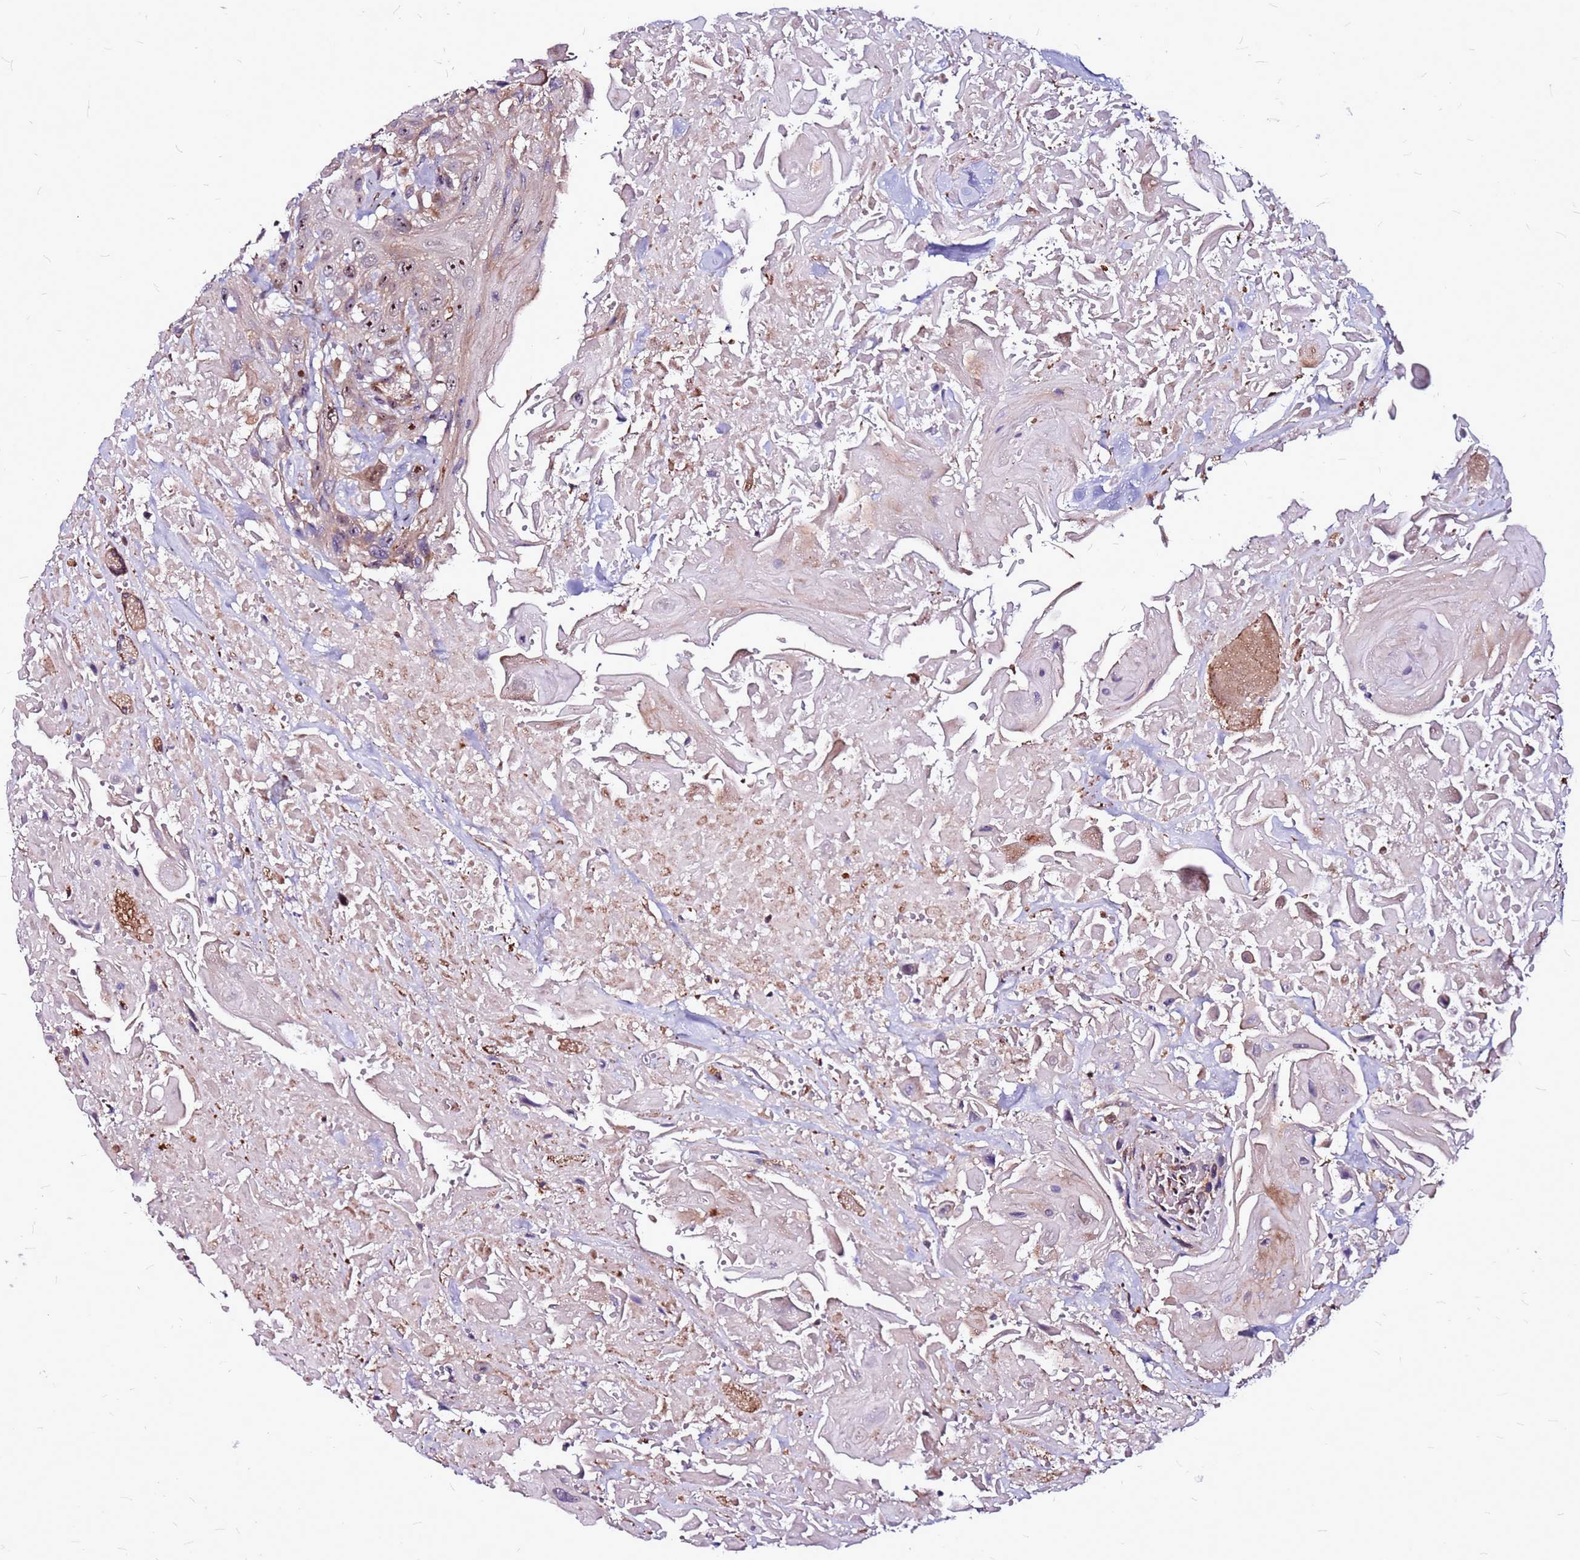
{"staining": {"intensity": "moderate", "quantity": ">75%", "location": "nuclear"}, "tissue": "head and neck cancer", "cell_type": "Tumor cells", "image_type": "cancer", "snomed": [{"axis": "morphology", "description": "Squamous cell carcinoma, NOS"}, {"axis": "topography", "description": "Head-Neck"}], "caption": "Protein staining of head and neck cancer (squamous cell carcinoma) tissue shows moderate nuclear expression in about >75% of tumor cells. The staining is performed using DAB (3,3'-diaminobenzidine) brown chromogen to label protein expression. The nuclei are counter-stained blue using hematoxylin.", "gene": "TOPAZ1", "patient": {"sex": "male", "age": 81}}